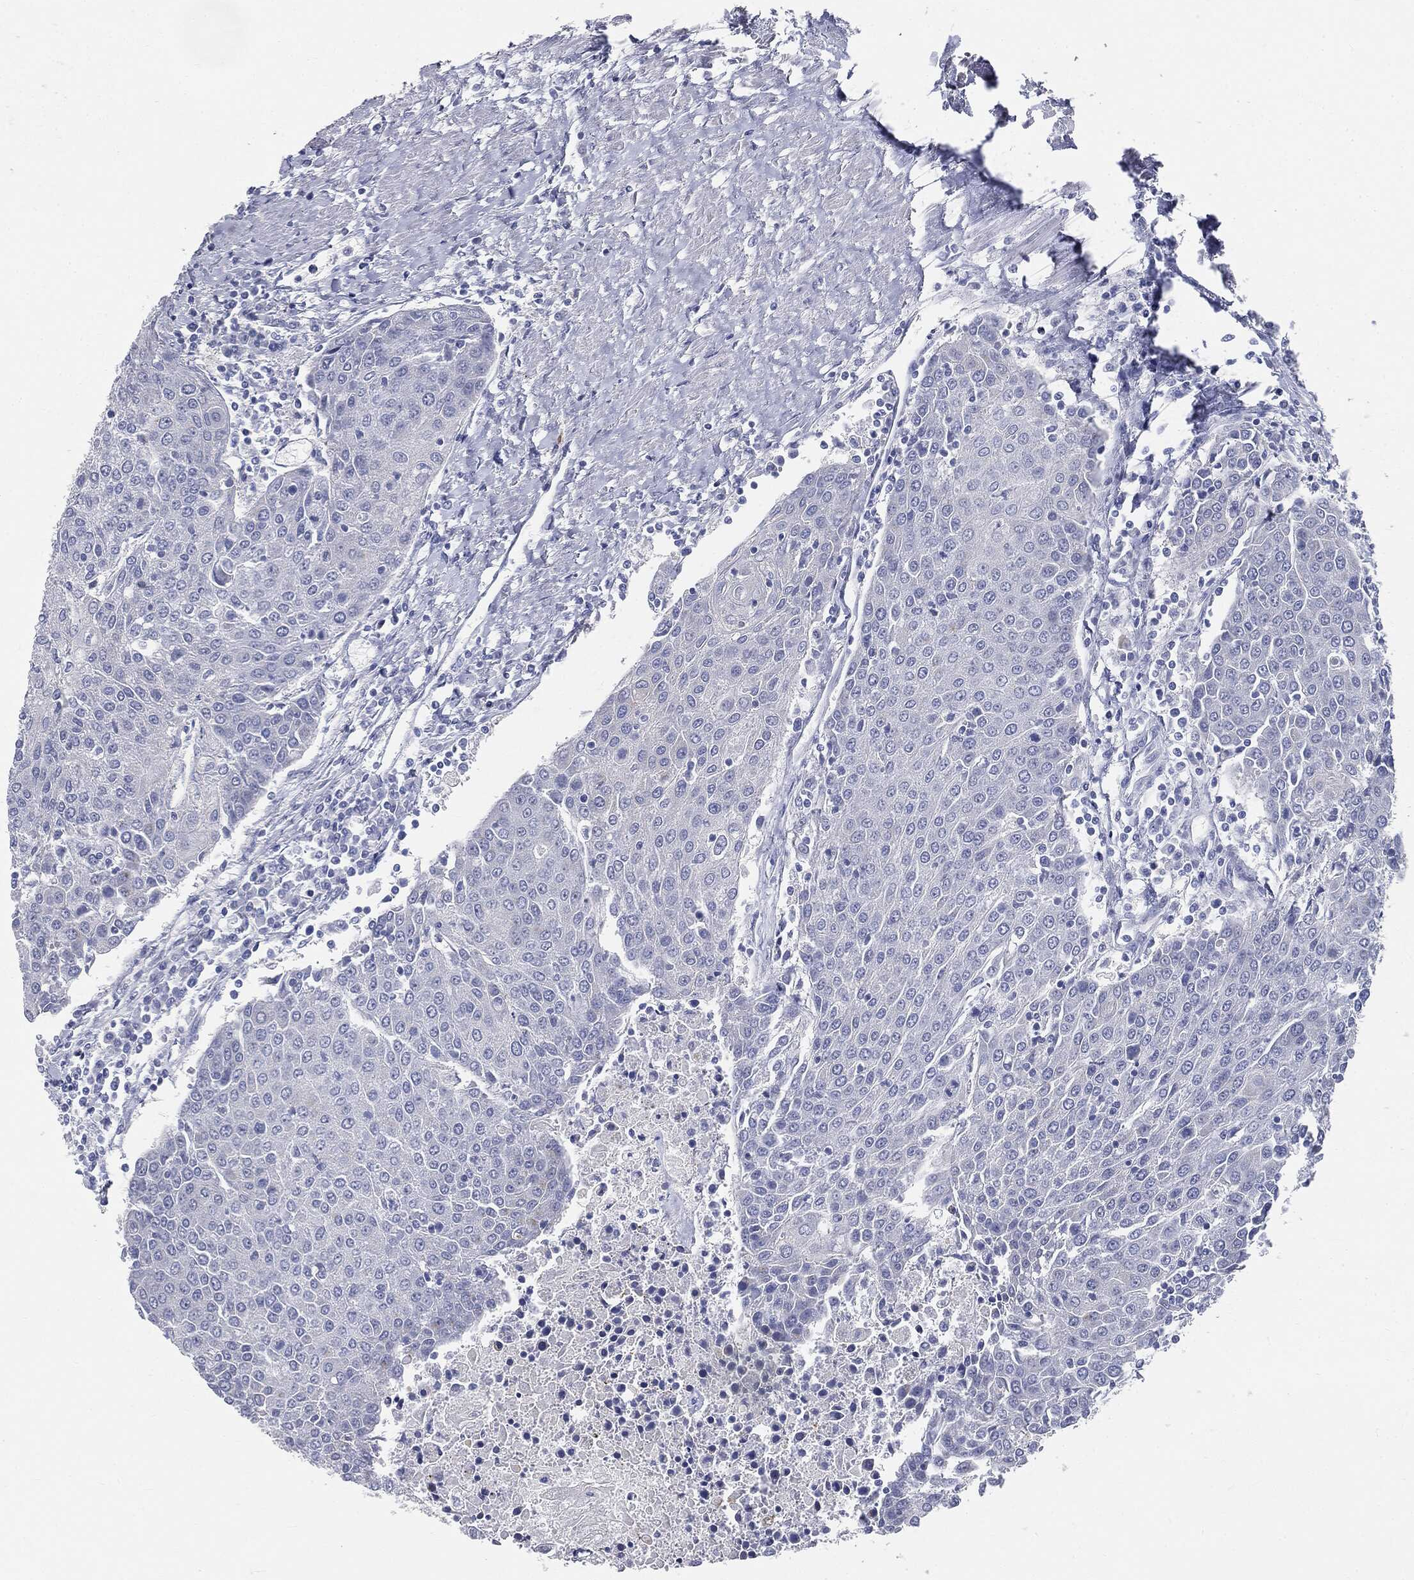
{"staining": {"intensity": "negative", "quantity": "none", "location": "none"}, "tissue": "urothelial cancer", "cell_type": "Tumor cells", "image_type": "cancer", "snomed": [{"axis": "morphology", "description": "Urothelial carcinoma, High grade"}, {"axis": "topography", "description": "Urinary bladder"}], "caption": "The micrograph displays no significant staining in tumor cells of urothelial carcinoma (high-grade).", "gene": "CUZD1", "patient": {"sex": "female", "age": 85}}